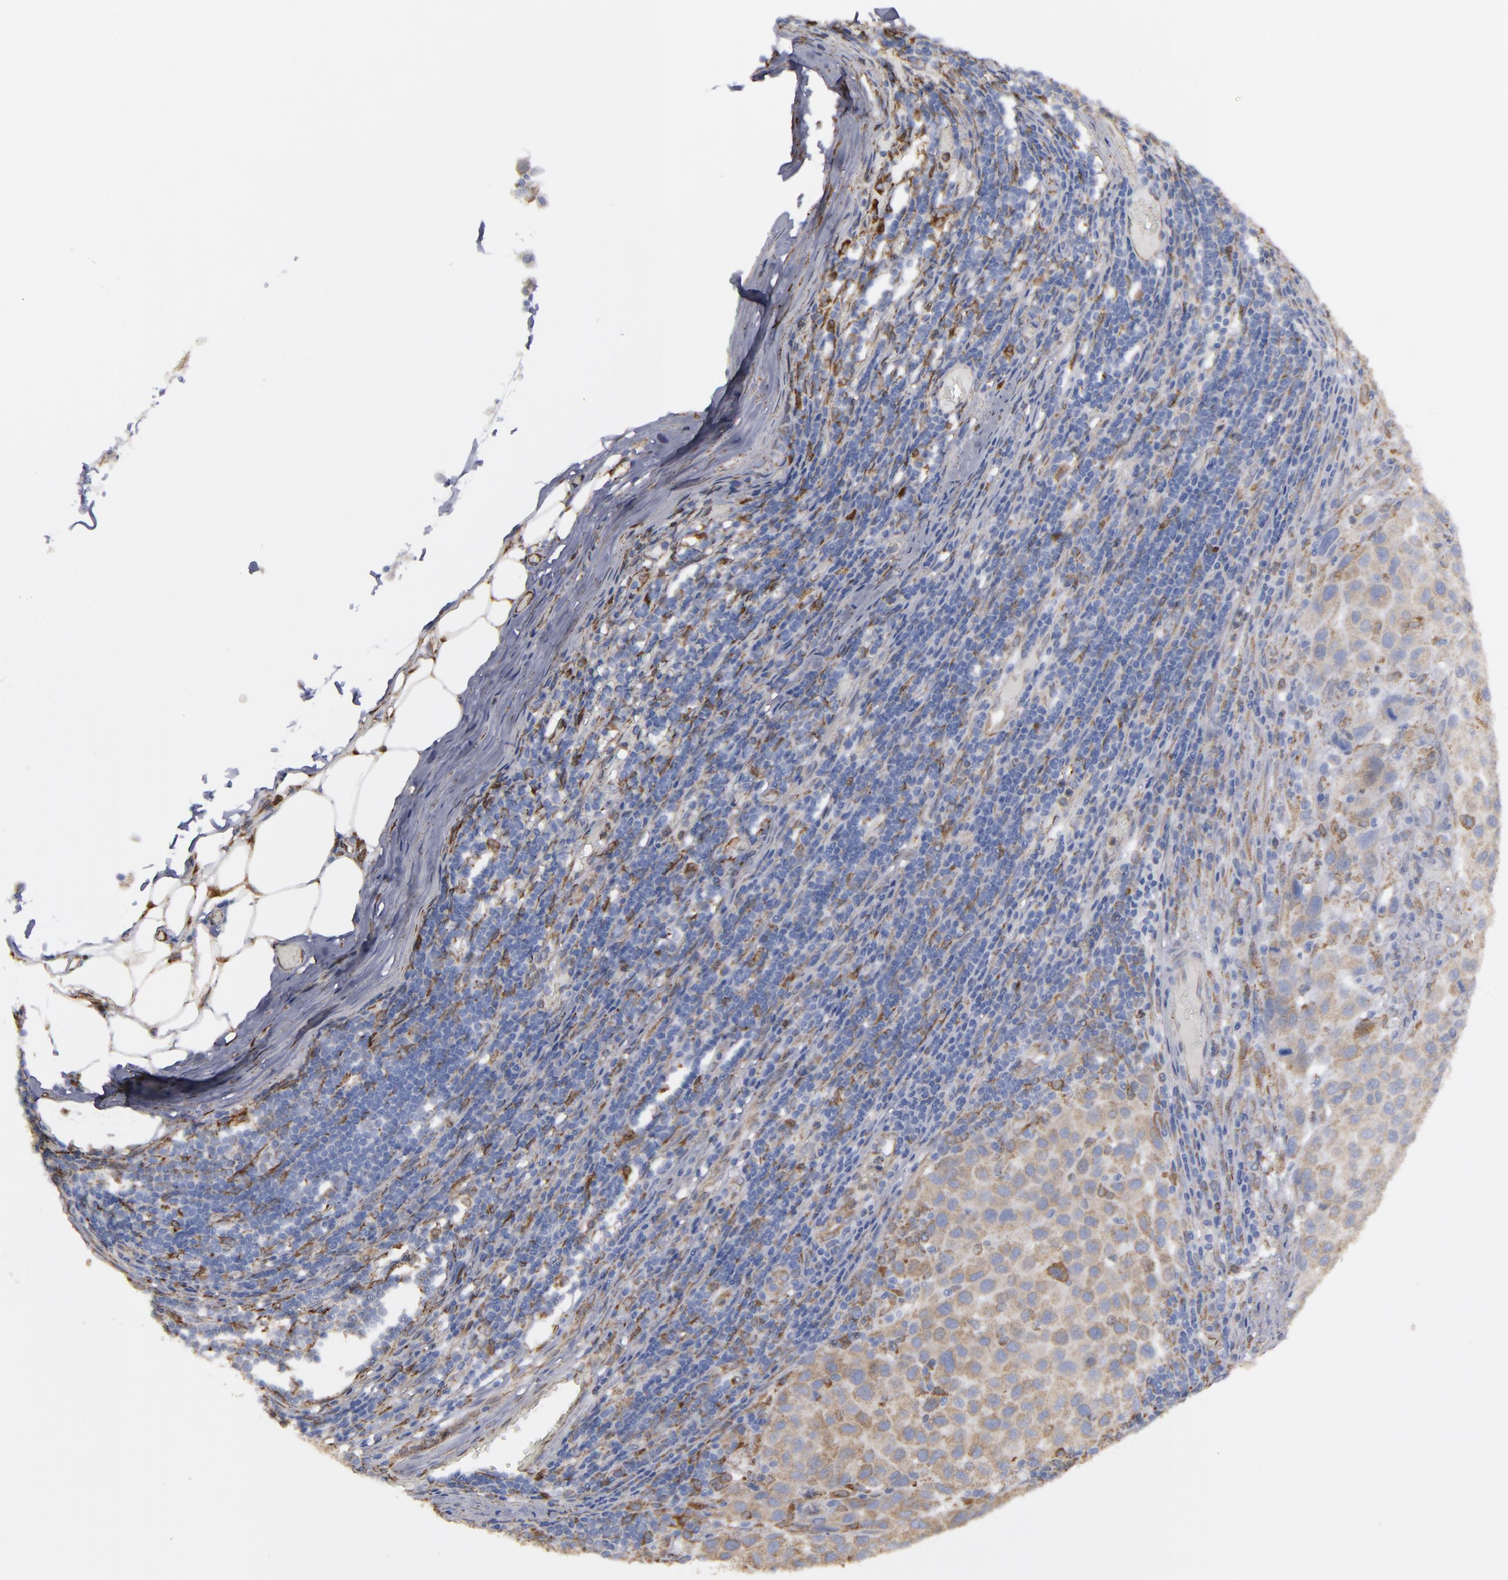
{"staining": {"intensity": "moderate", "quantity": "25%-75%", "location": "cytoplasmic/membranous"}, "tissue": "melanoma", "cell_type": "Tumor cells", "image_type": "cancer", "snomed": [{"axis": "morphology", "description": "Malignant melanoma, Metastatic site"}, {"axis": "topography", "description": "Lymph node"}], "caption": "Approximately 25%-75% of tumor cells in melanoma exhibit moderate cytoplasmic/membranous protein expression as visualized by brown immunohistochemical staining.", "gene": "ERLIN2", "patient": {"sex": "male", "age": 61}}